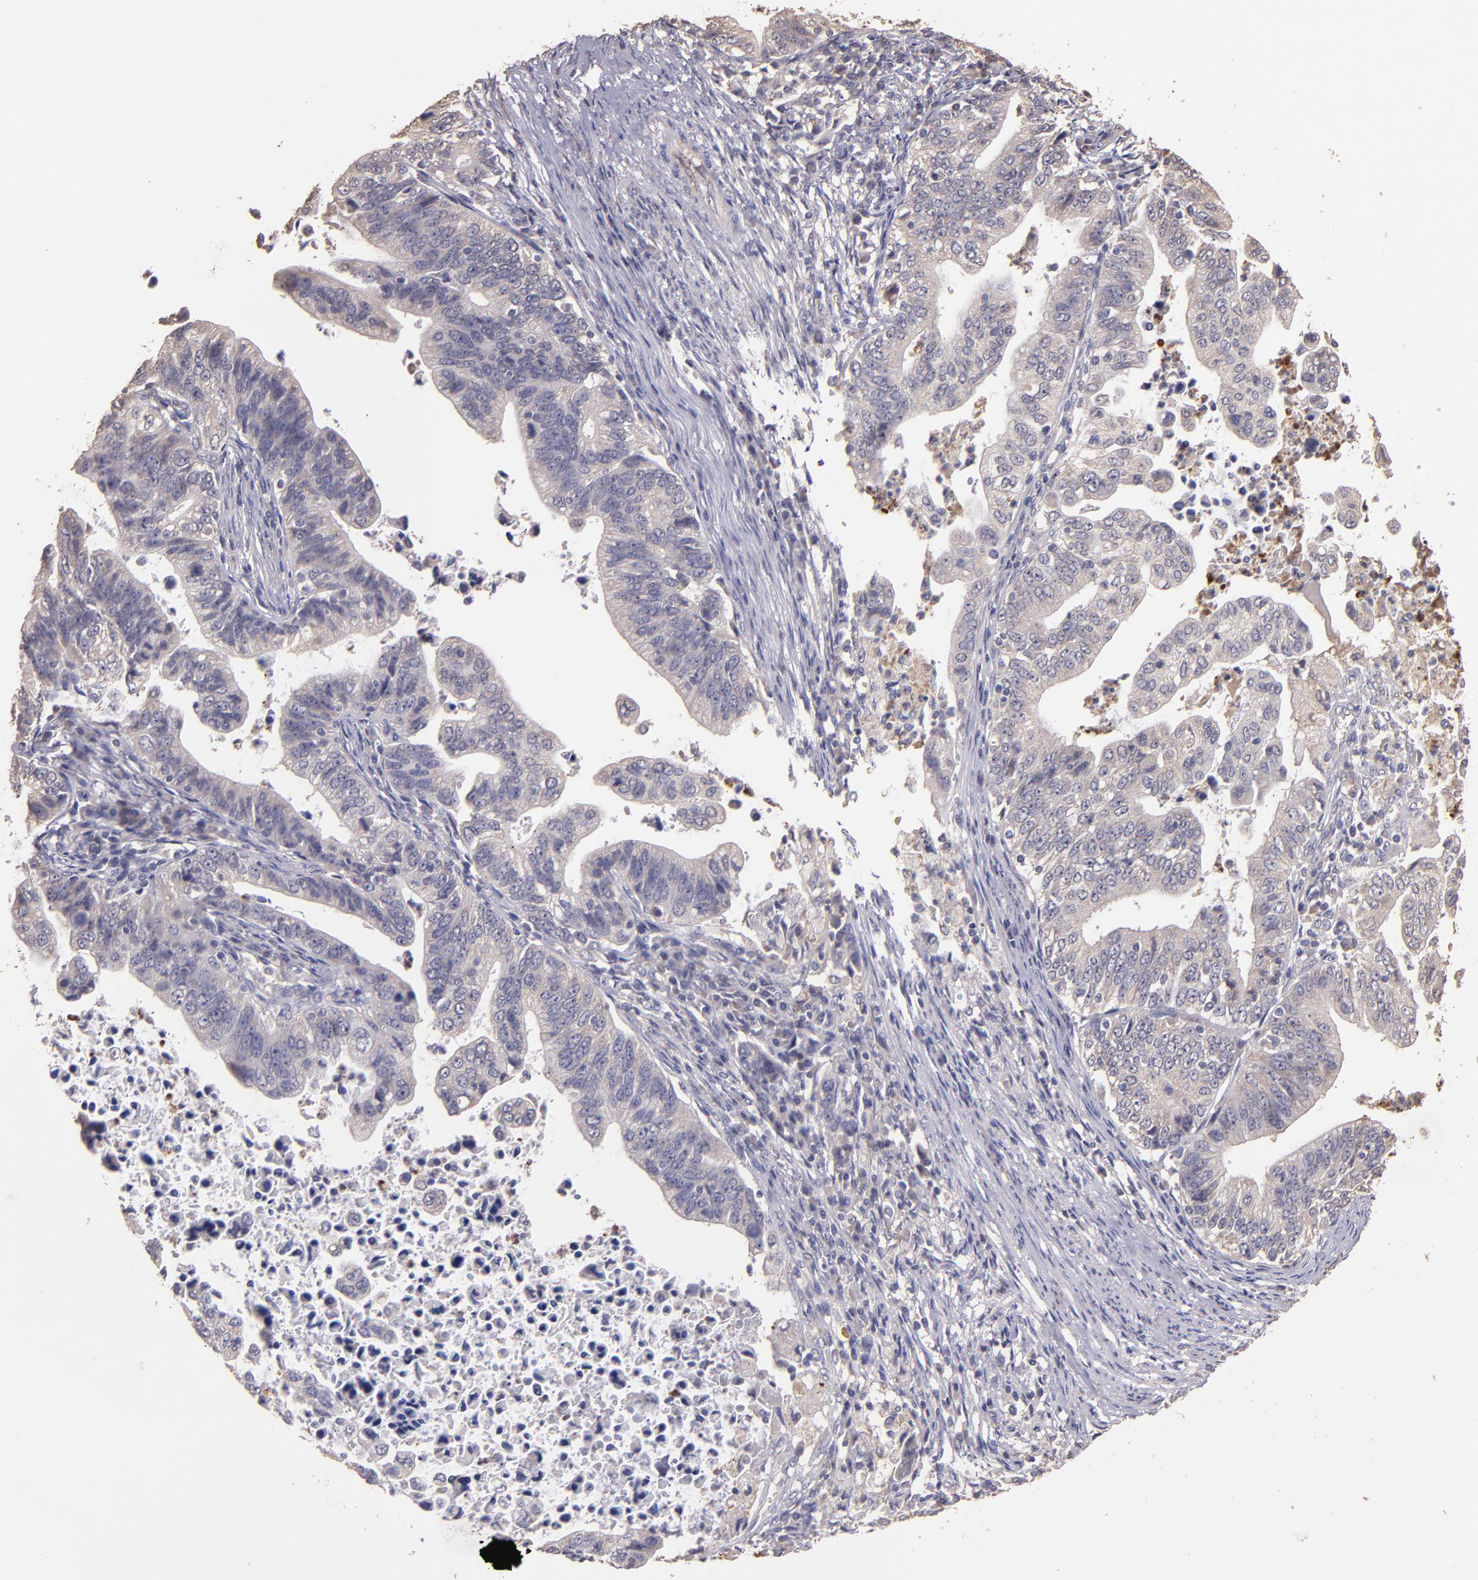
{"staining": {"intensity": "weak", "quantity": ">75%", "location": "cytoplasmic/membranous"}, "tissue": "stomach cancer", "cell_type": "Tumor cells", "image_type": "cancer", "snomed": [{"axis": "morphology", "description": "Adenocarcinoma, NOS"}, {"axis": "topography", "description": "Stomach, upper"}], "caption": "Immunohistochemical staining of human stomach cancer (adenocarcinoma) reveals low levels of weak cytoplasmic/membranous protein staining in about >75% of tumor cells.", "gene": "HECTD1", "patient": {"sex": "female", "age": 50}}